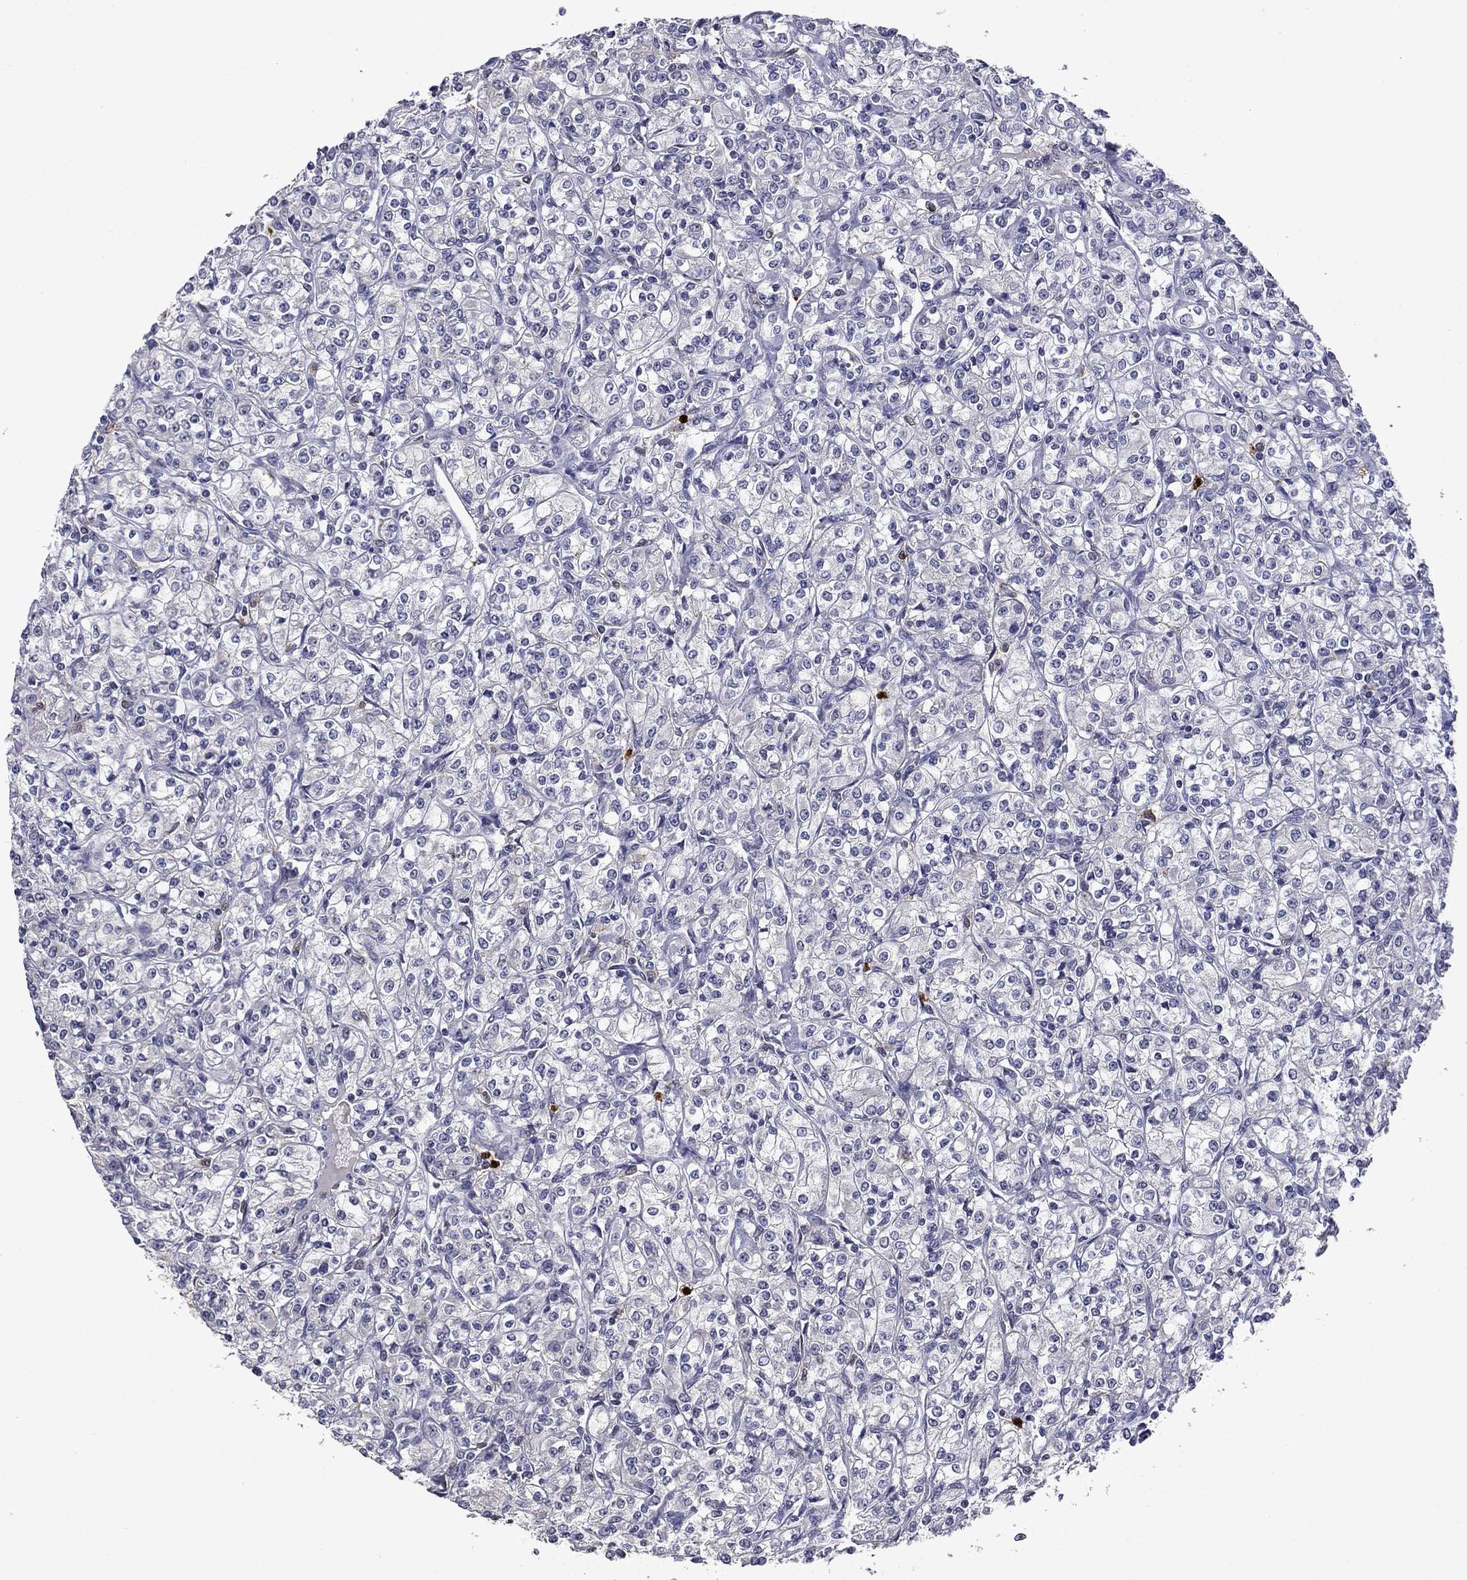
{"staining": {"intensity": "negative", "quantity": "none", "location": "none"}, "tissue": "renal cancer", "cell_type": "Tumor cells", "image_type": "cancer", "snomed": [{"axis": "morphology", "description": "Adenocarcinoma, NOS"}, {"axis": "topography", "description": "Kidney"}], "caption": "Tumor cells are negative for brown protein staining in renal cancer. The staining is performed using DAB (3,3'-diaminobenzidine) brown chromogen with nuclei counter-stained in using hematoxylin.", "gene": "IRF5", "patient": {"sex": "male", "age": 77}}